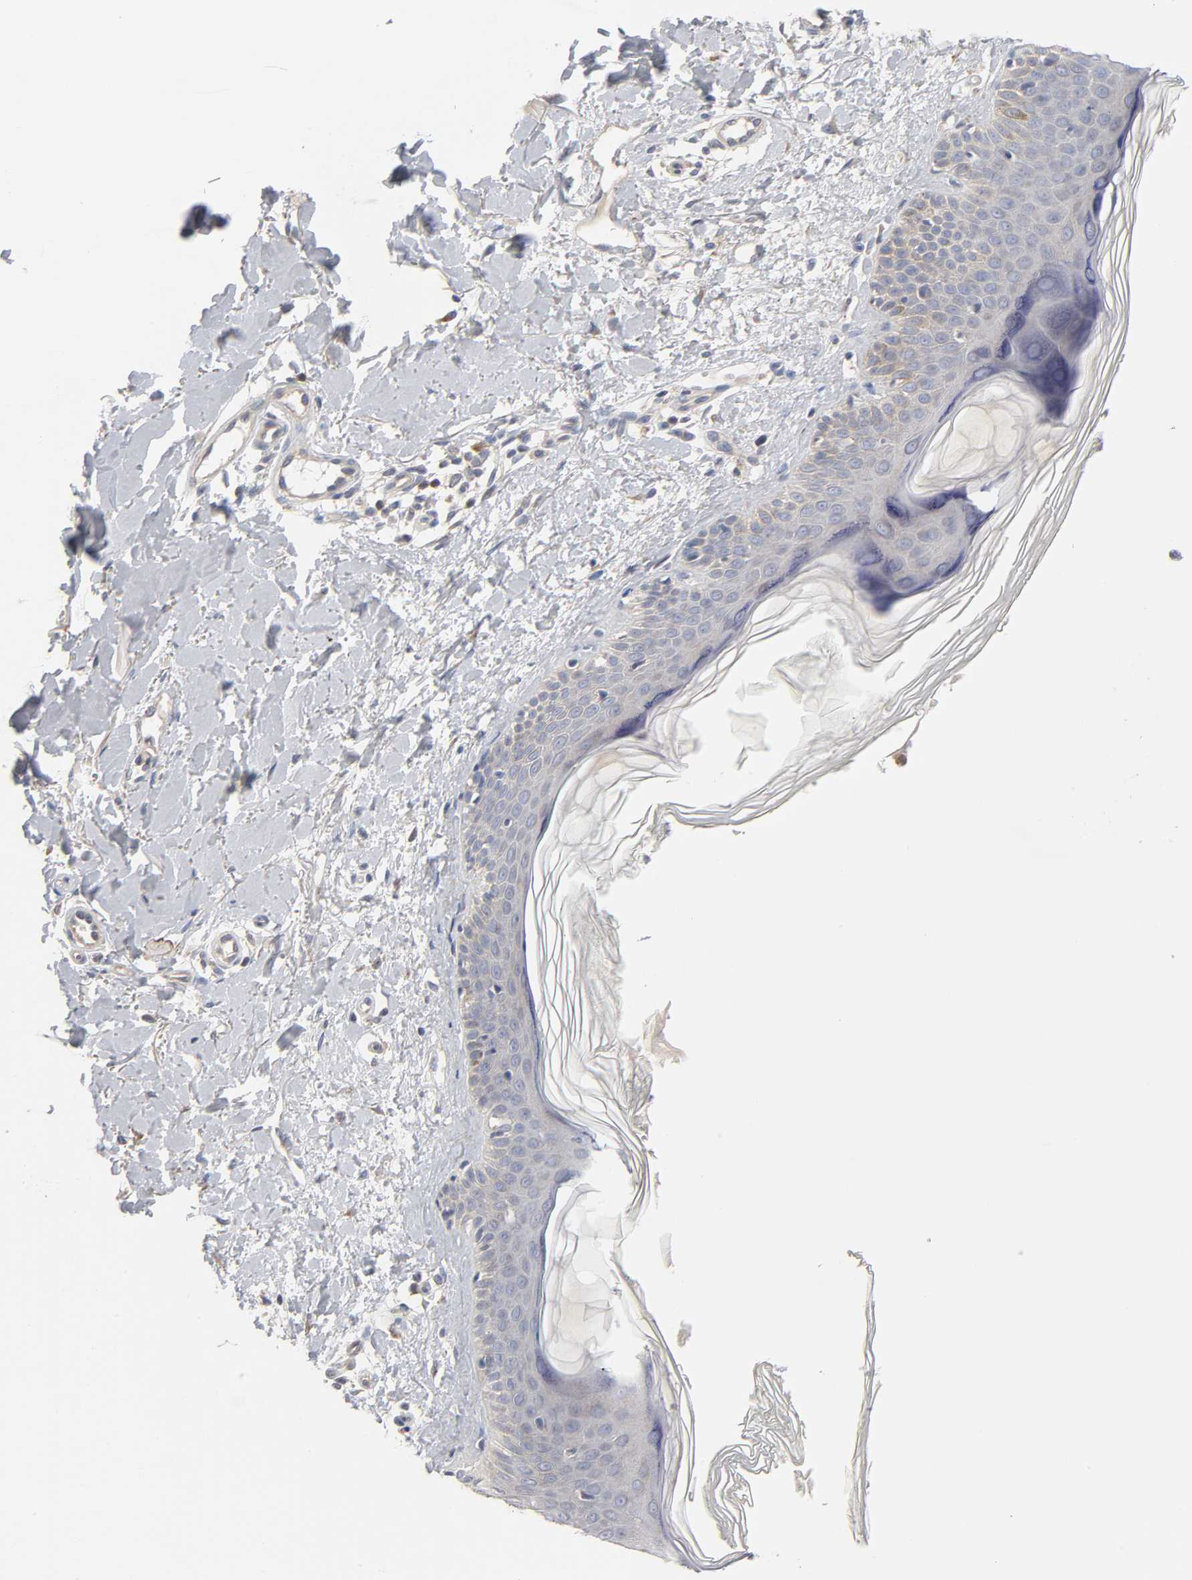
{"staining": {"intensity": "weak", "quantity": "25%-75%", "location": "cytoplasmic/membranous"}, "tissue": "skin", "cell_type": "Fibroblasts", "image_type": "normal", "snomed": [{"axis": "morphology", "description": "Normal tissue, NOS"}, {"axis": "topography", "description": "Skin"}], "caption": "Immunohistochemistry (IHC) of unremarkable skin exhibits low levels of weak cytoplasmic/membranous staining in about 25%-75% of fibroblasts. (Brightfield microscopy of DAB IHC at high magnification).", "gene": "IL4R", "patient": {"sex": "female", "age": 56}}